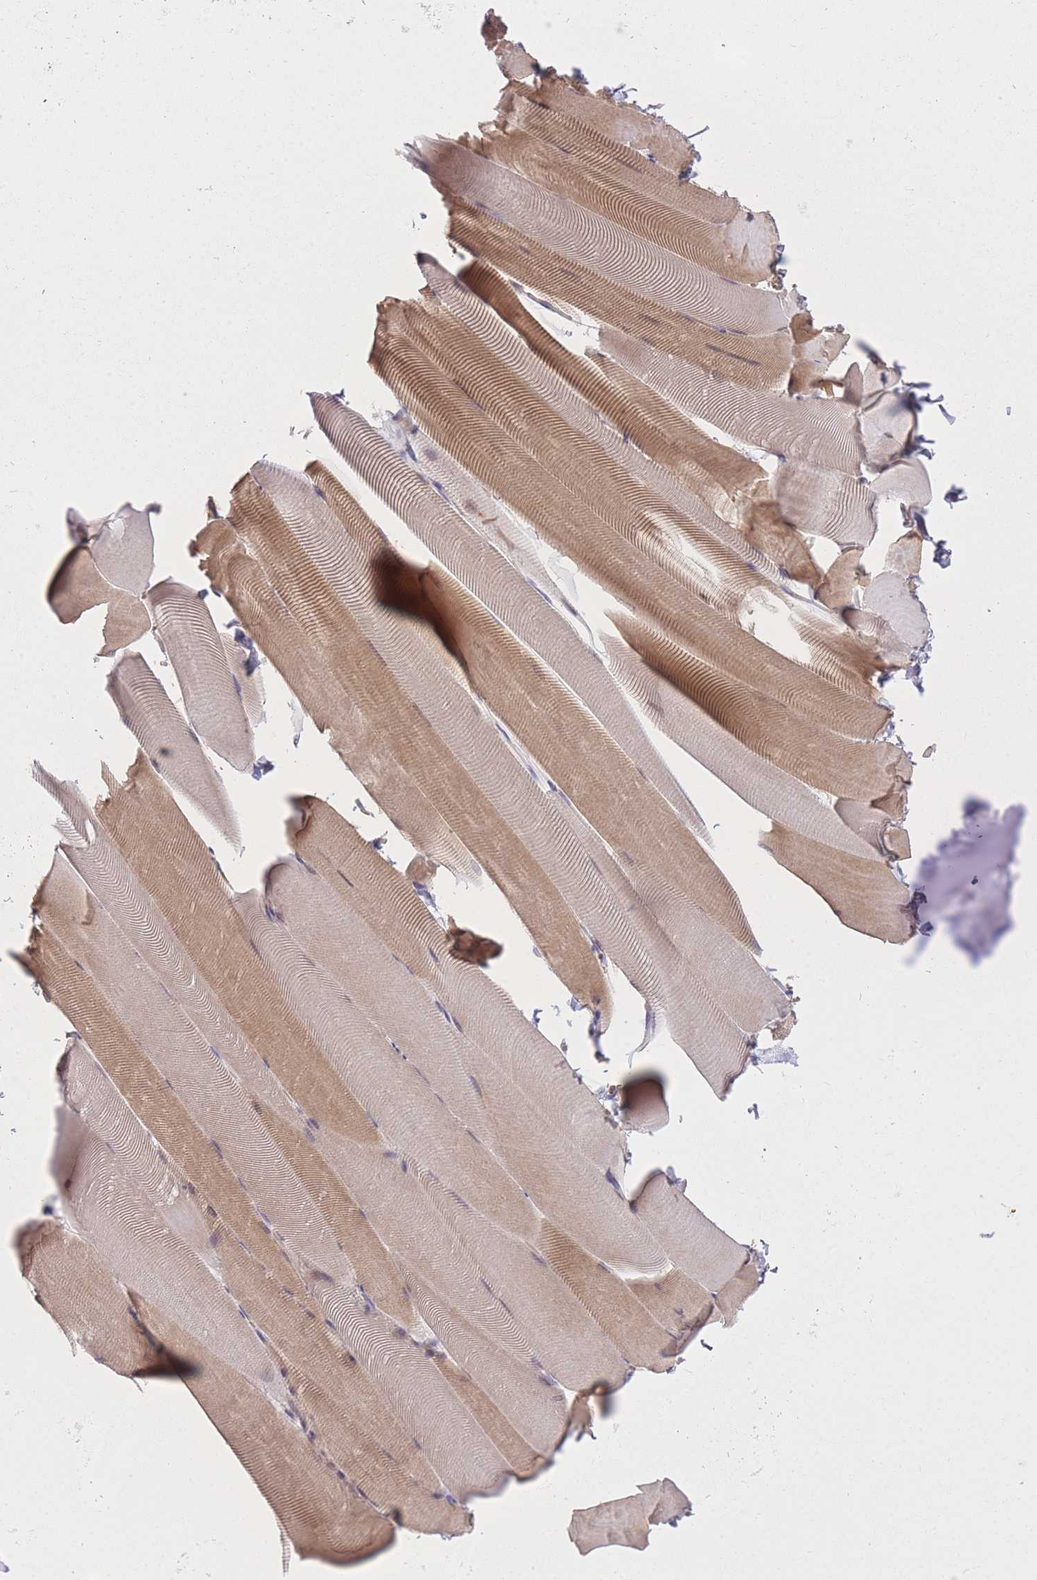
{"staining": {"intensity": "moderate", "quantity": "25%-75%", "location": "cytoplasmic/membranous"}, "tissue": "skeletal muscle", "cell_type": "Myocytes", "image_type": "normal", "snomed": [{"axis": "morphology", "description": "Normal tissue, NOS"}, {"axis": "topography", "description": "Skeletal muscle"}], "caption": "An immunohistochemistry photomicrograph of unremarkable tissue is shown. Protein staining in brown shows moderate cytoplasmic/membranous positivity in skeletal muscle within myocytes.", "gene": "POLR3F", "patient": {"sex": "male", "age": 25}}